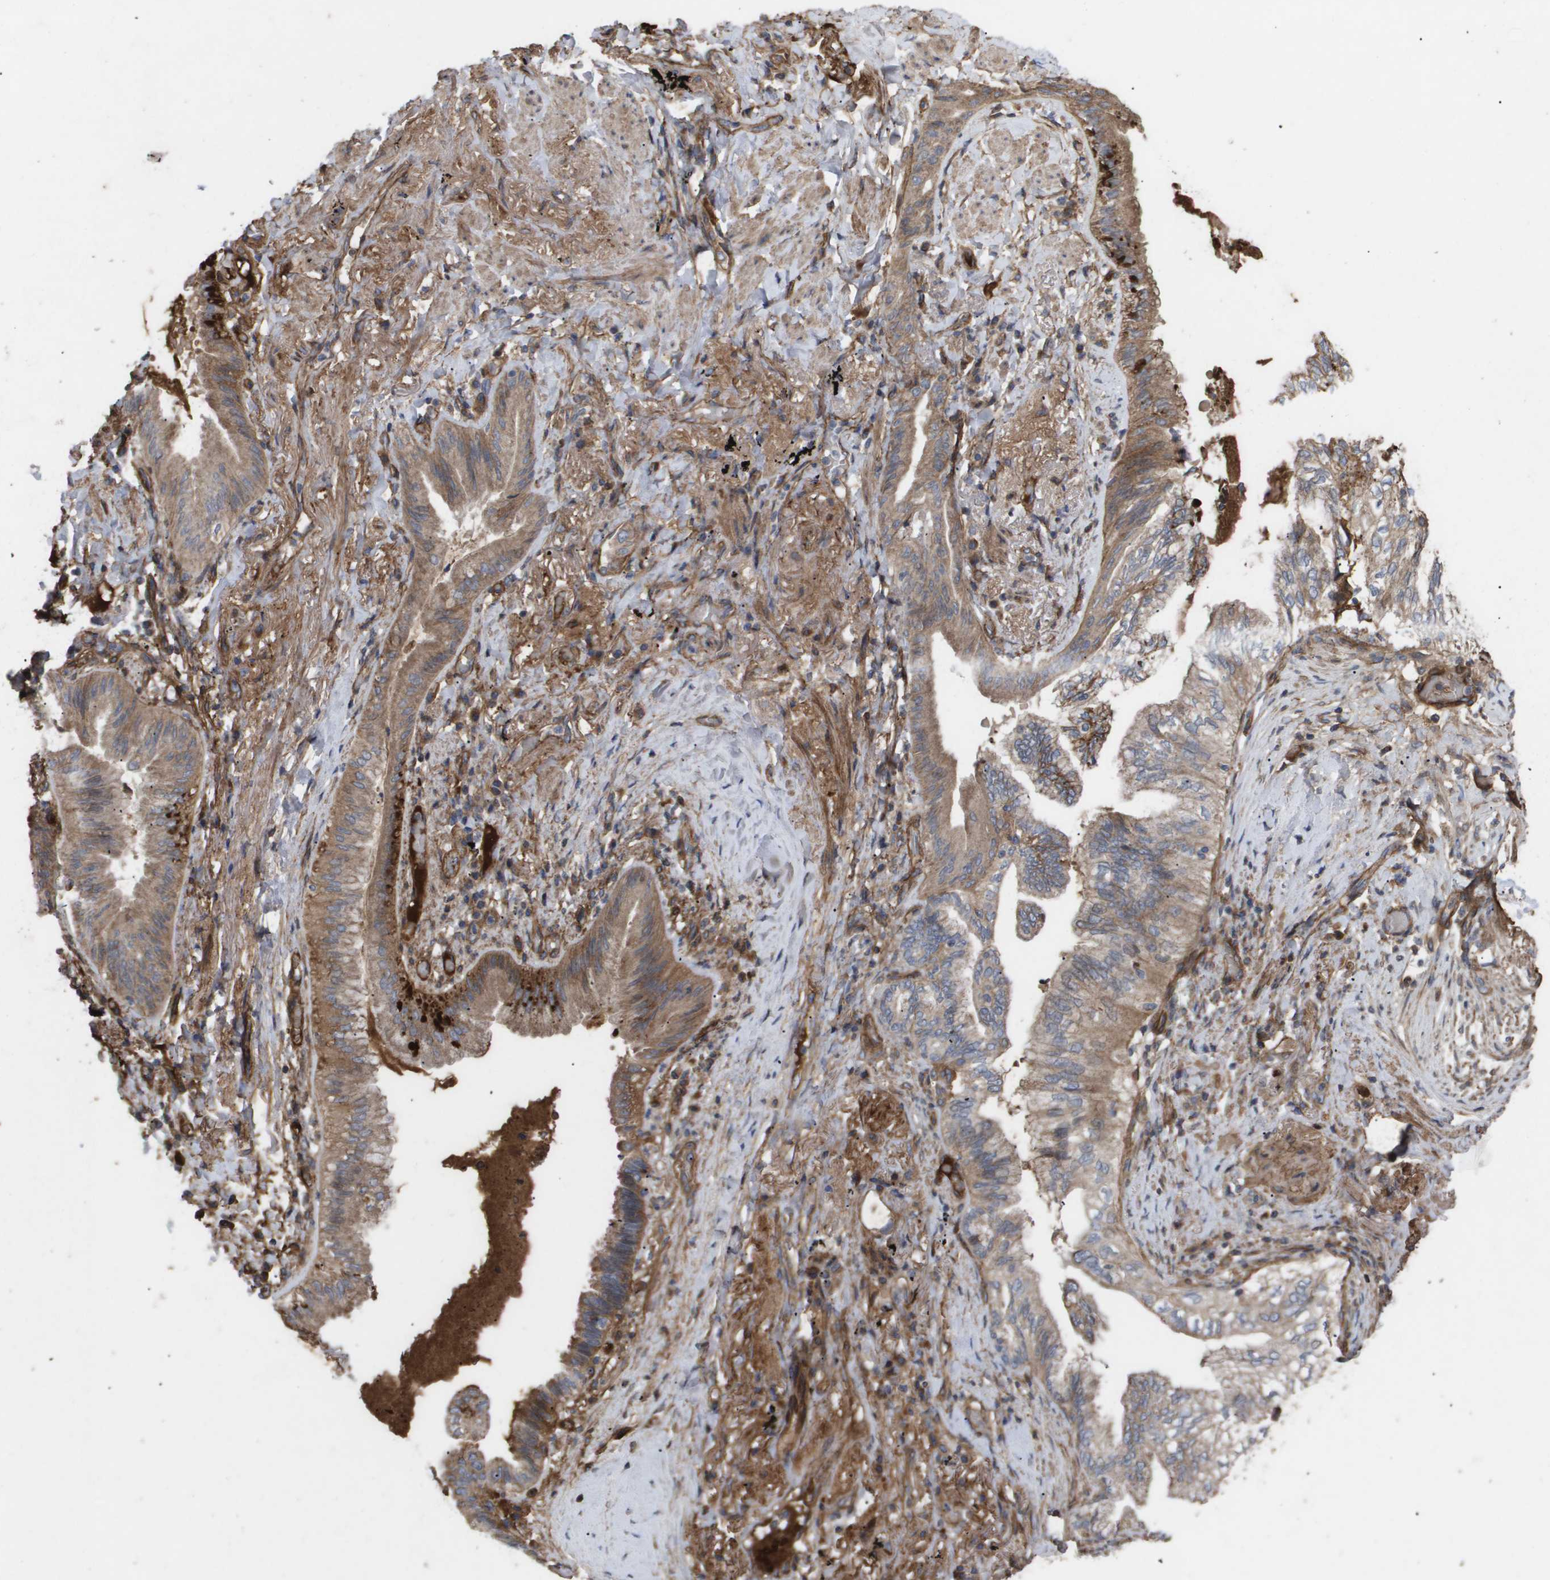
{"staining": {"intensity": "moderate", "quantity": ">75%", "location": "cytoplasmic/membranous"}, "tissue": "lung cancer", "cell_type": "Tumor cells", "image_type": "cancer", "snomed": [{"axis": "morphology", "description": "Normal tissue, NOS"}, {"axis": "morphology", "description": "Adenocarcinoma, NOS"}, {"axis": "topography", "description": "Bronchus"}, {"axis": "topography", "description": "Lung"}], "caption": "An image showing moderate cytoplasmic/membranous expression in about >75% of tumor cells in lung cancer, as visualized by brown immunohistochemical staining.", "gene": "TNS1", "patient": {"sex": "female", "age": 70}}